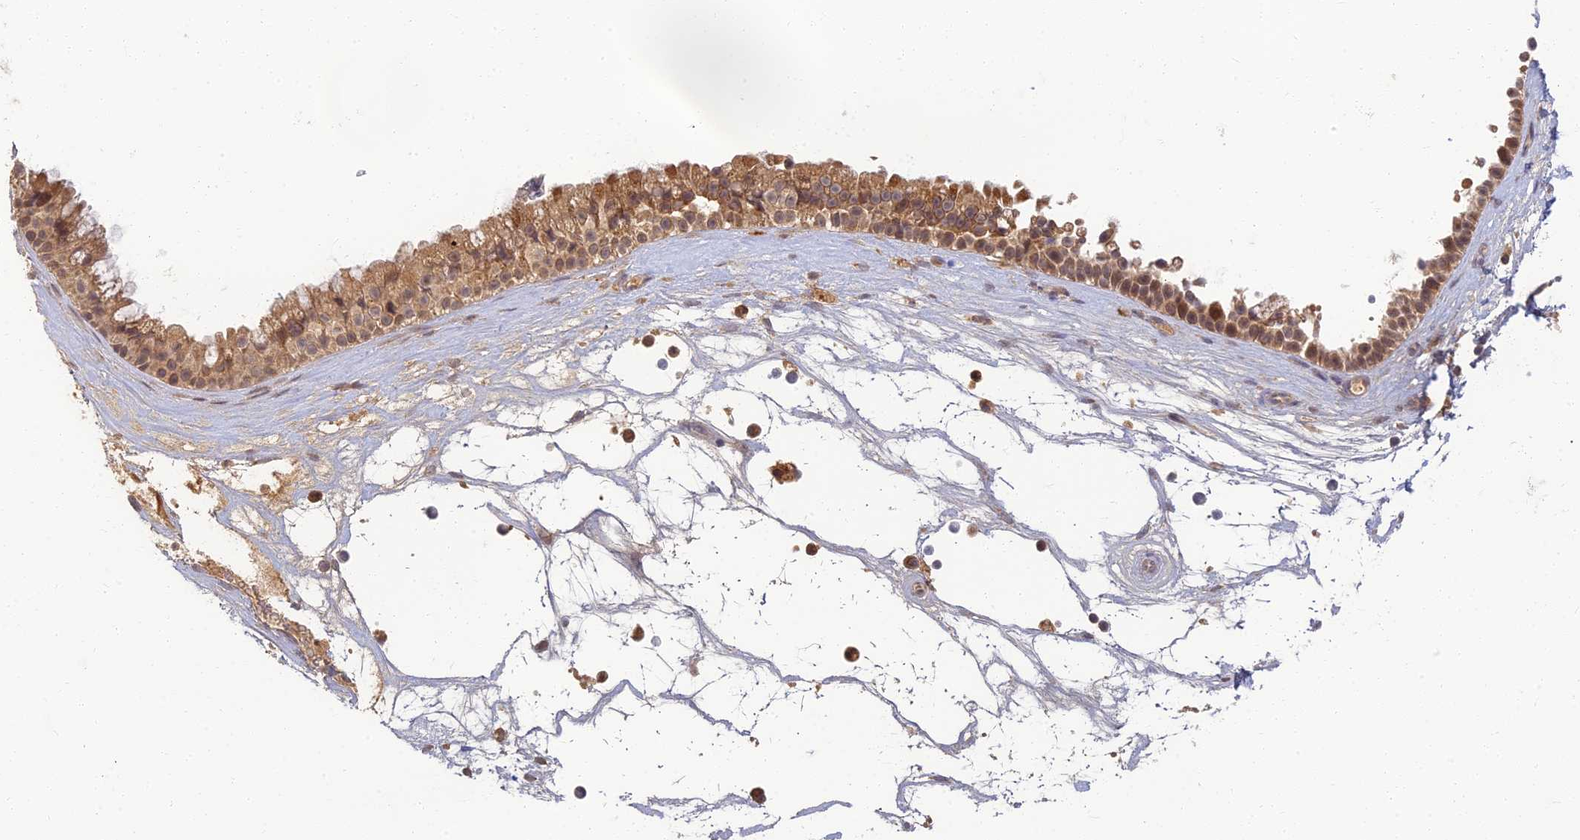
{"staining": {"intensity": "moderate", "quantity": ">75%", "location": "cytoplasmic/membranous"}, "tissue": "nasopharynx", "cell_type": "Respiratory epithelial cells", "image_type": "normal", "snomed": [{"axis": "morphology", "description": "Normal tissue, NOS"}, {"axis": "topography", "description": "Nasopharynx"}], "caption": "Normal nasopharynx displays moderate cytoplasmic/membranous positivity in about >75% of respiratory epithelial cells, visualized by immunohistochemistry.", "gene": "RGL3", "patient": {"sex": "male", "age": 64}}